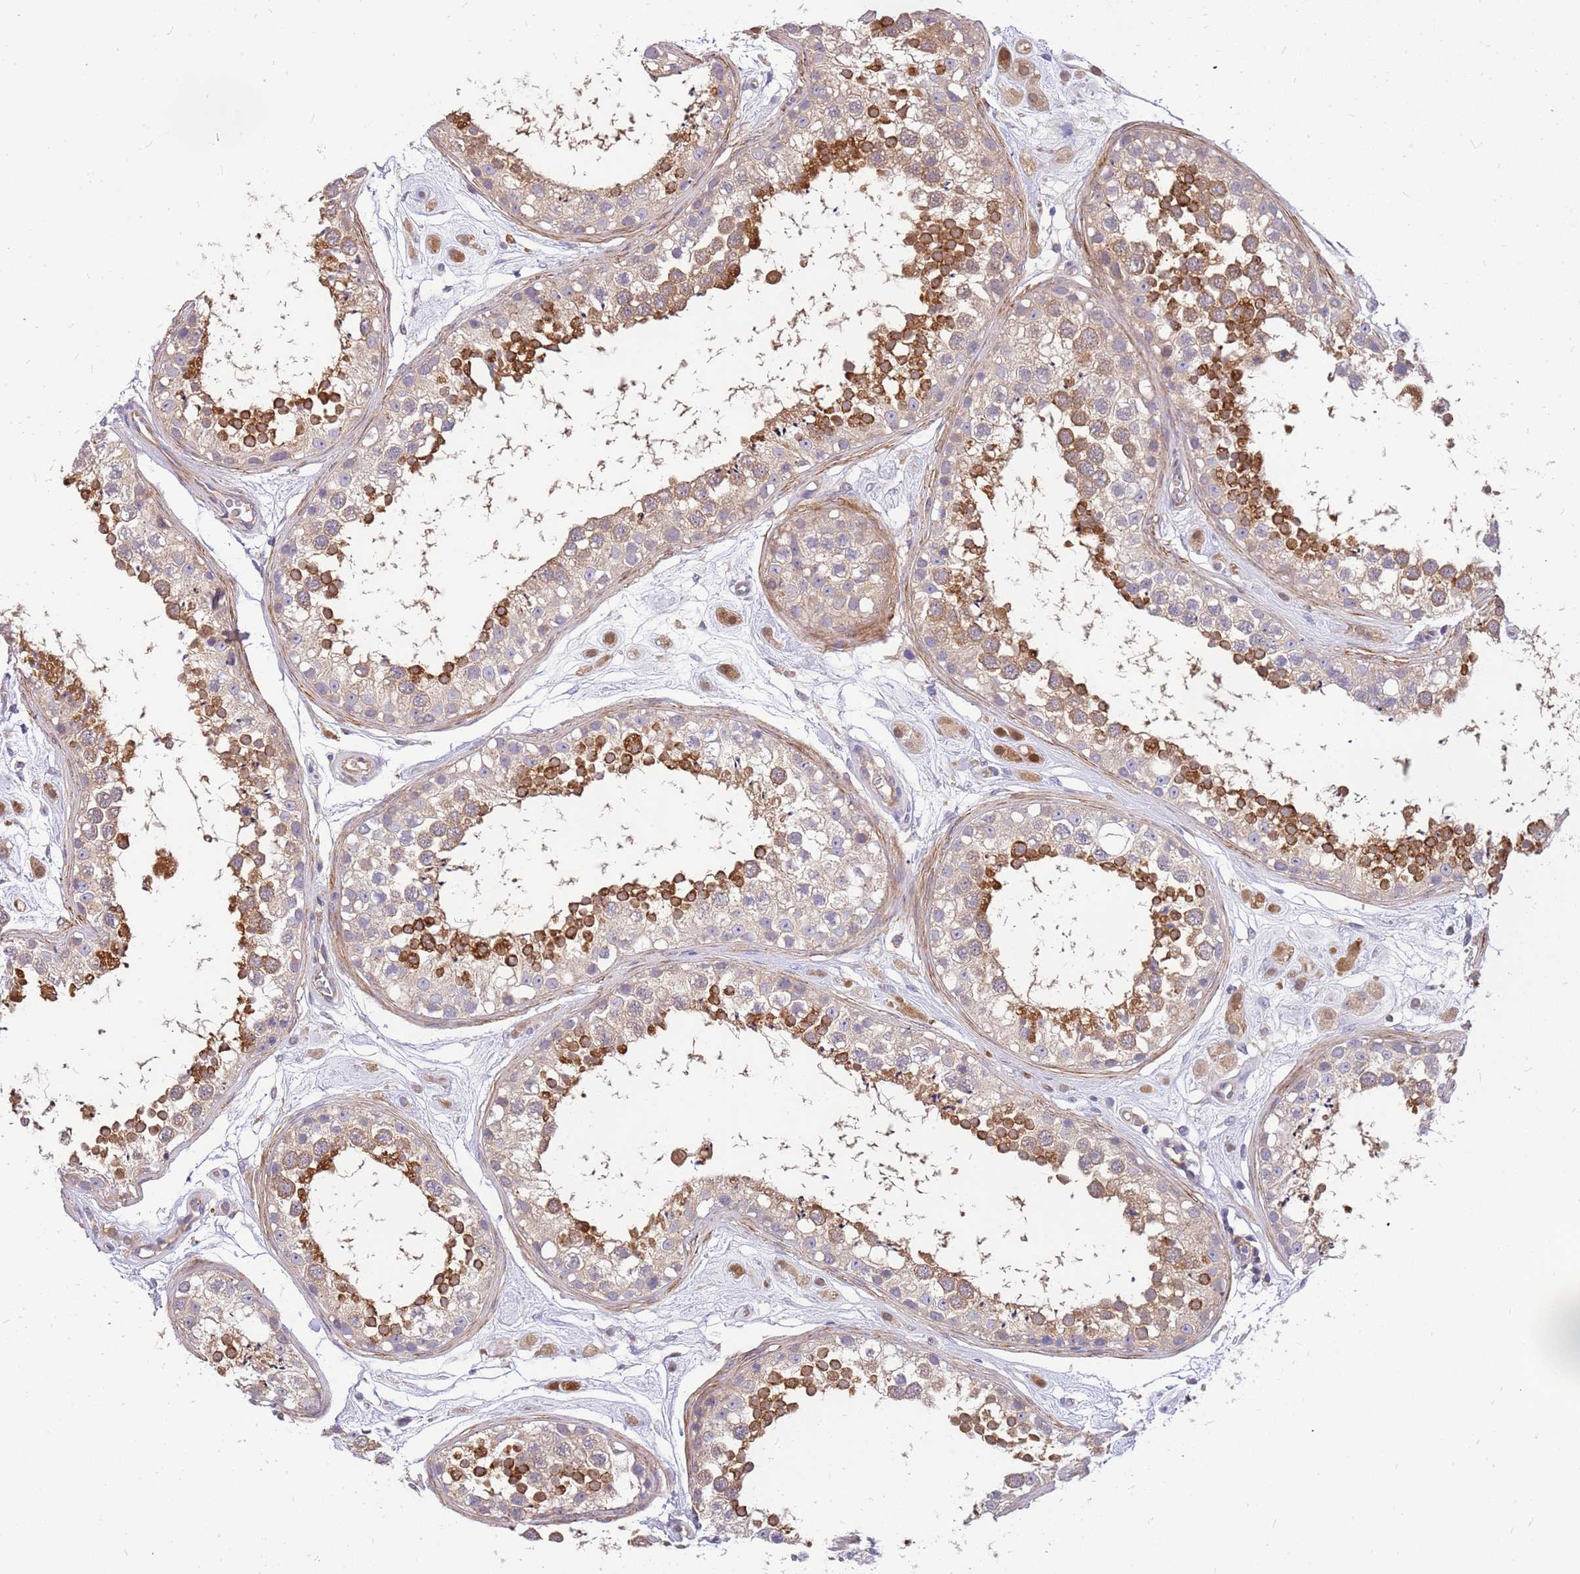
{"staining": {"intensity": "moderate", "quantity": ">75%", "location": "cytoplasmic/membranous"}, "tissue": "testis", "cell_type": "Cells in seminiferous ducts", "image_type": "normal", "snomed": [{"axis": "morphology", "description": "Normal tissue, NOS"}, {"axis": "topography", "description": "Testis"}], "caption": "Immunohistochemical staining of unremarkable testis shows moderate cytoplasmic/membranous protein staining in approximately >75% of cells in seminiferous ducts.", "gene": "MVD", "patient": {"sex": "male", "age": 25}}